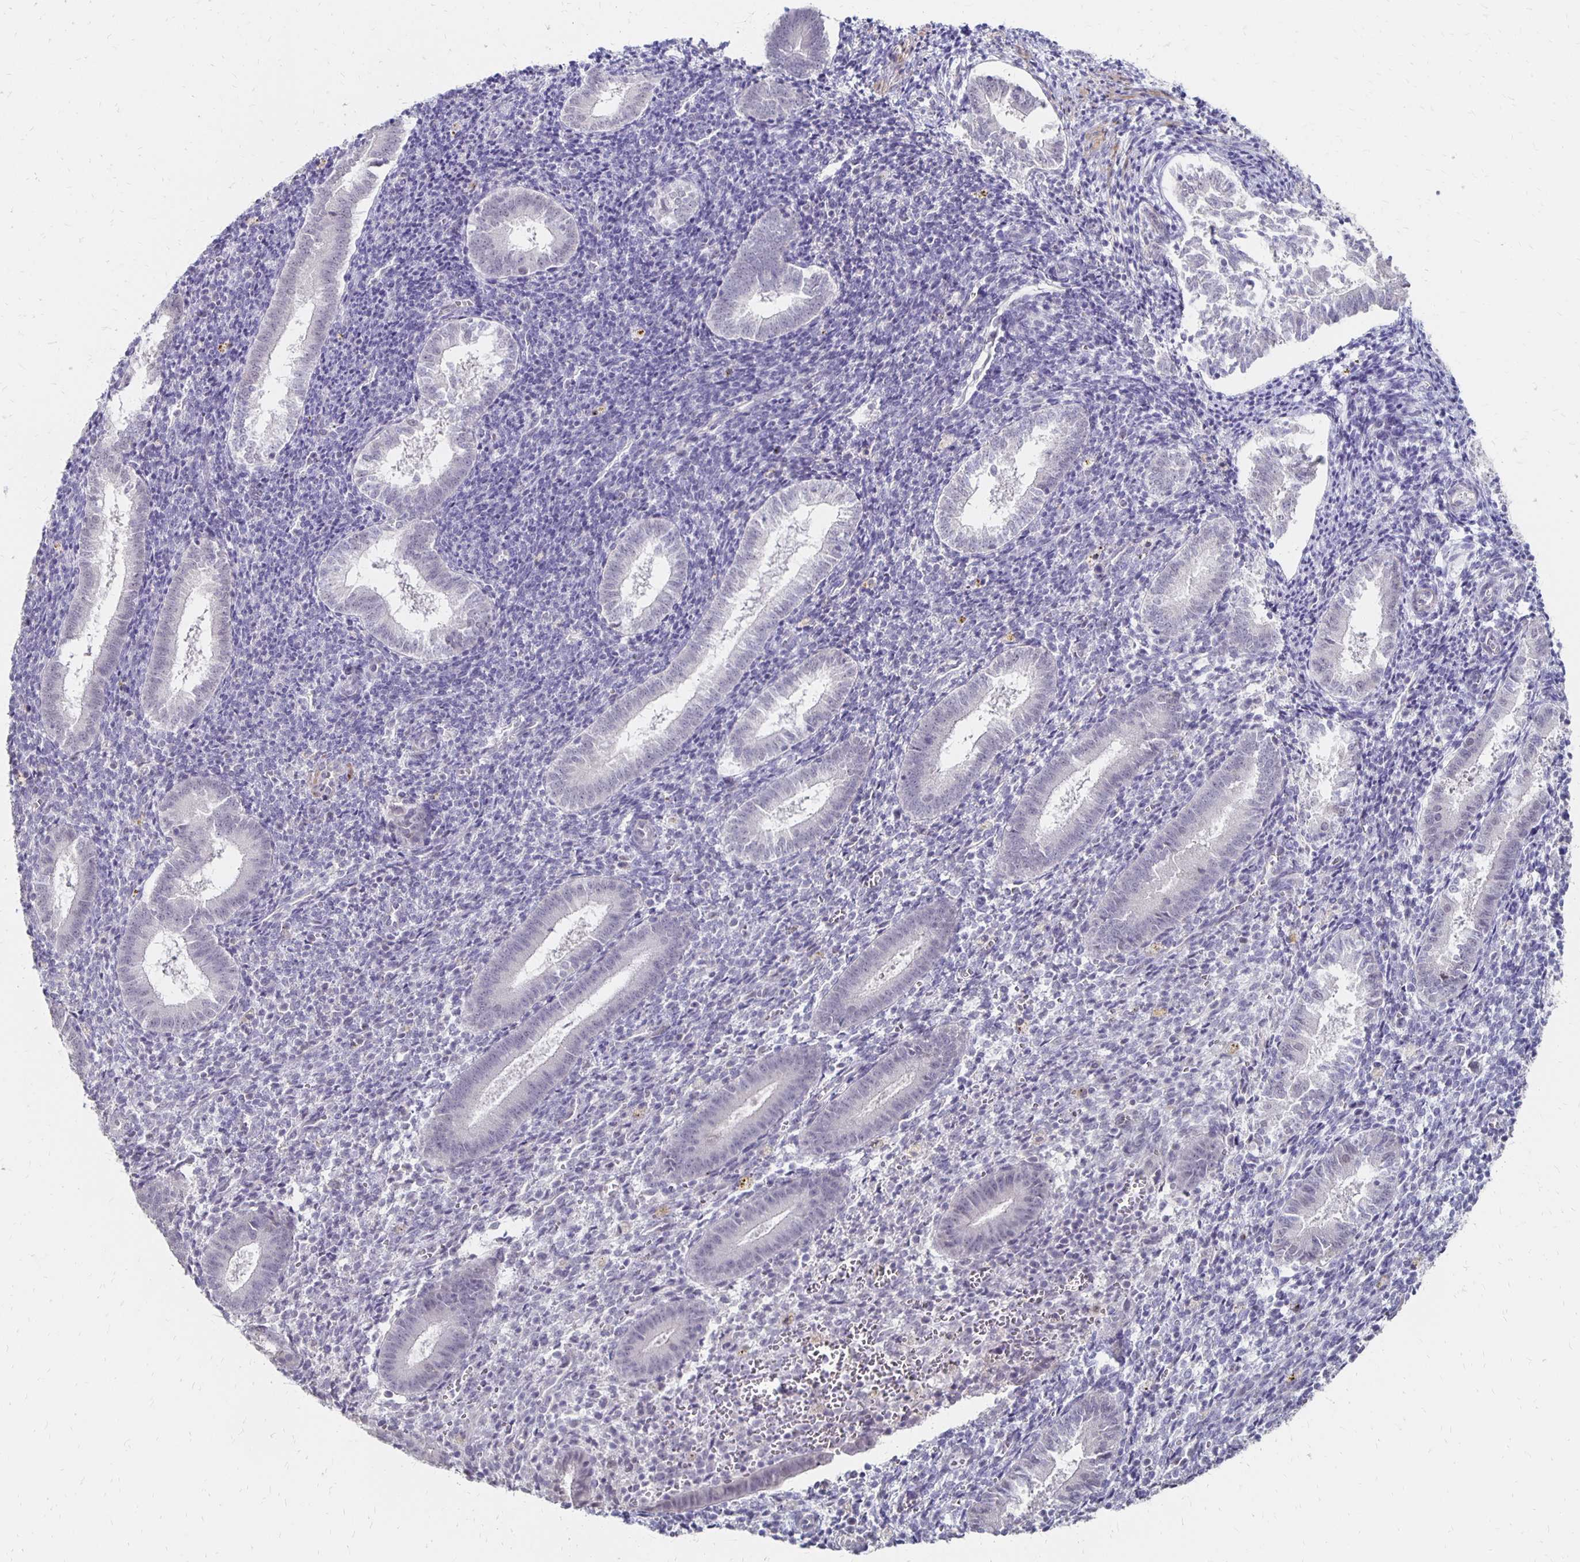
{"staining": {"intensity": "negative", "quantity": "none", "location": "none"}, "tissue": "endometrium", "cell_type": "Cells in endometrial stroma", "image_type": "normal", "snomed": [{"axis": "morphology", "description": "Normal tissue, NOS"}, {"axis": "topography", "description": "Endometrium"}], "caption": "A histopathology image of human endometrium is negative for staining in cells in endometrial stroma.", "gene": "ATOSB", "patient": {"sex": "female", "age": 25}}